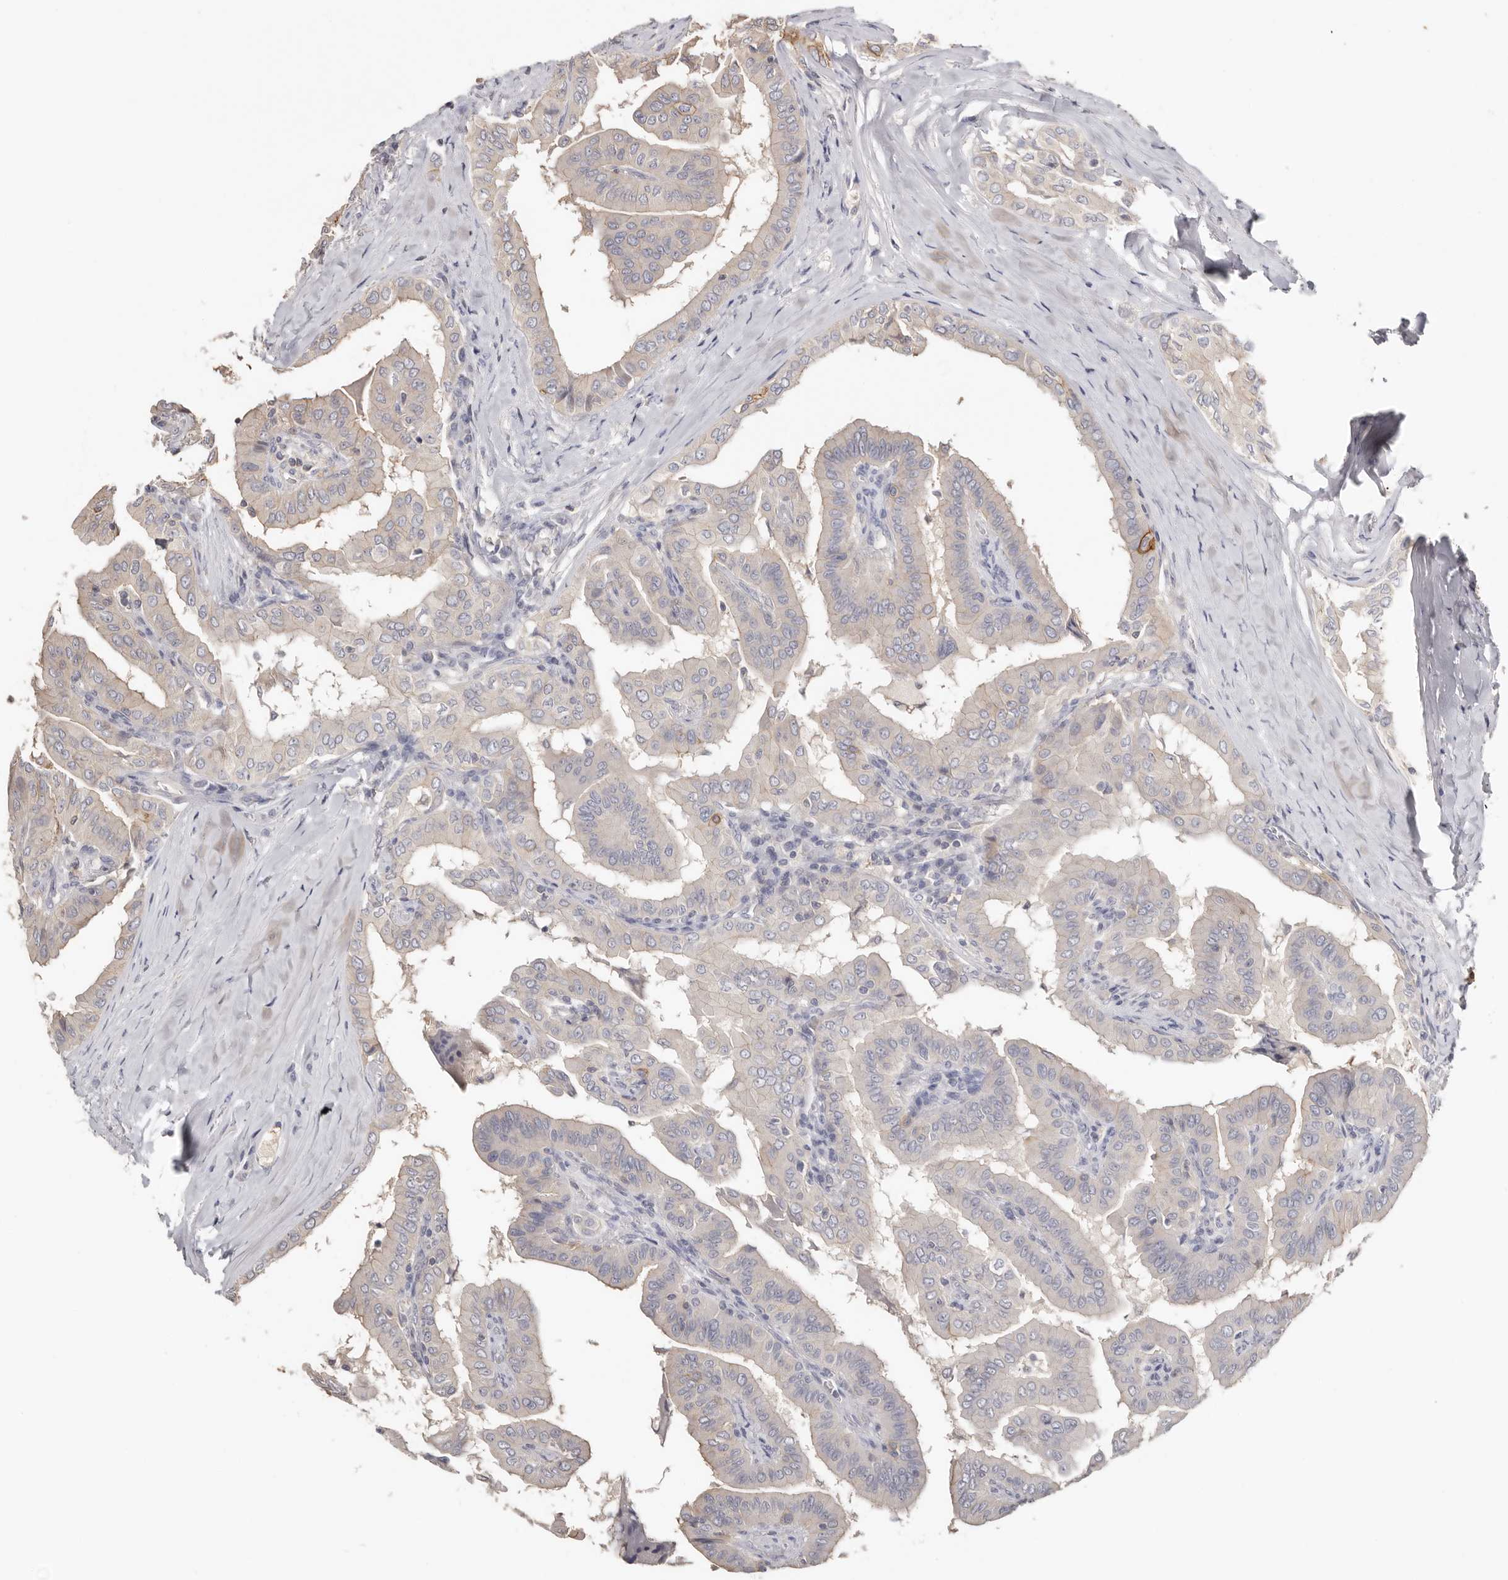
{"staining": {"intensity": "negative", "quantity": "none", "location": "none"}, "tissue": "thyroid cancer", "cell_type": "Tumor cells", "image_type": "cancer", "snomed": [{"axis": "morphology", "description": "Papillary adenocarcinoma, NOS"}, {"axis": "topography", "description": "Thyroid gland"}], "caption": "A photomicrograph of human thyroid cancer is negative for staining in tumor cells.", "gene": "S100A14", "patient": {"sex": "male", "age": 33}}